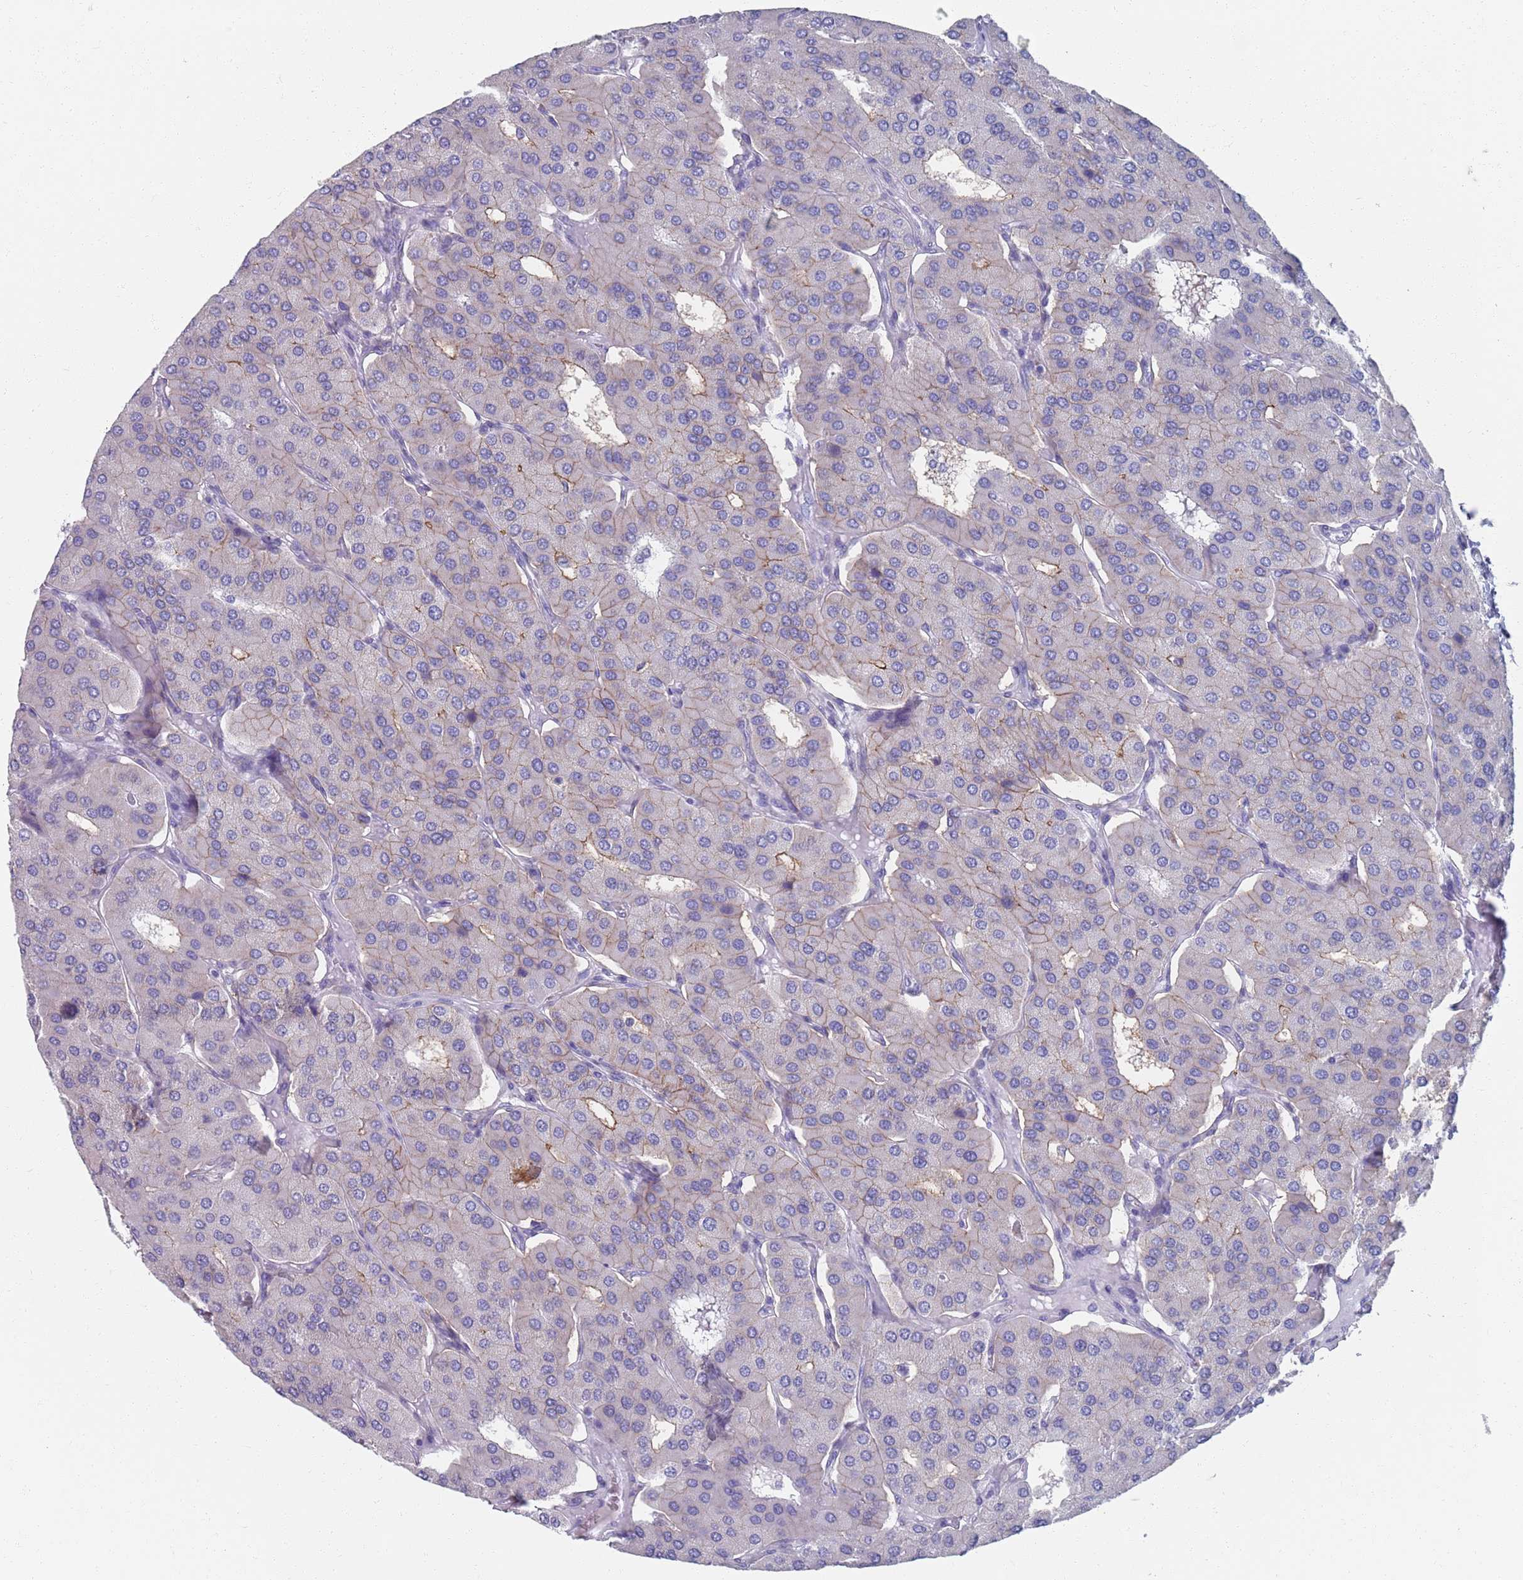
{"staining": {"intensity": "weak", "quantity": "<25%", "location": "cytoplasmic/membranous"}, "tissue": "parathyroid gland", "cell_type": "Glandular cells", "image_type": "normal", "snomed": [{"axis": "morphology", "description": "Normal tissue, NOS"}, {"axis": "morphology", "description": "Adenoma, NOS"}, {"axis": "topography", "description": "Parathyroid gland"}], "caption": "An immunohistochemistry histopathology image of unremarkable parathyroid gland is shown. There is no staining in glandular cells of parathyroid gland.", "gene": "PLOD1", "patient": {"sex": "female", "age": 86}}